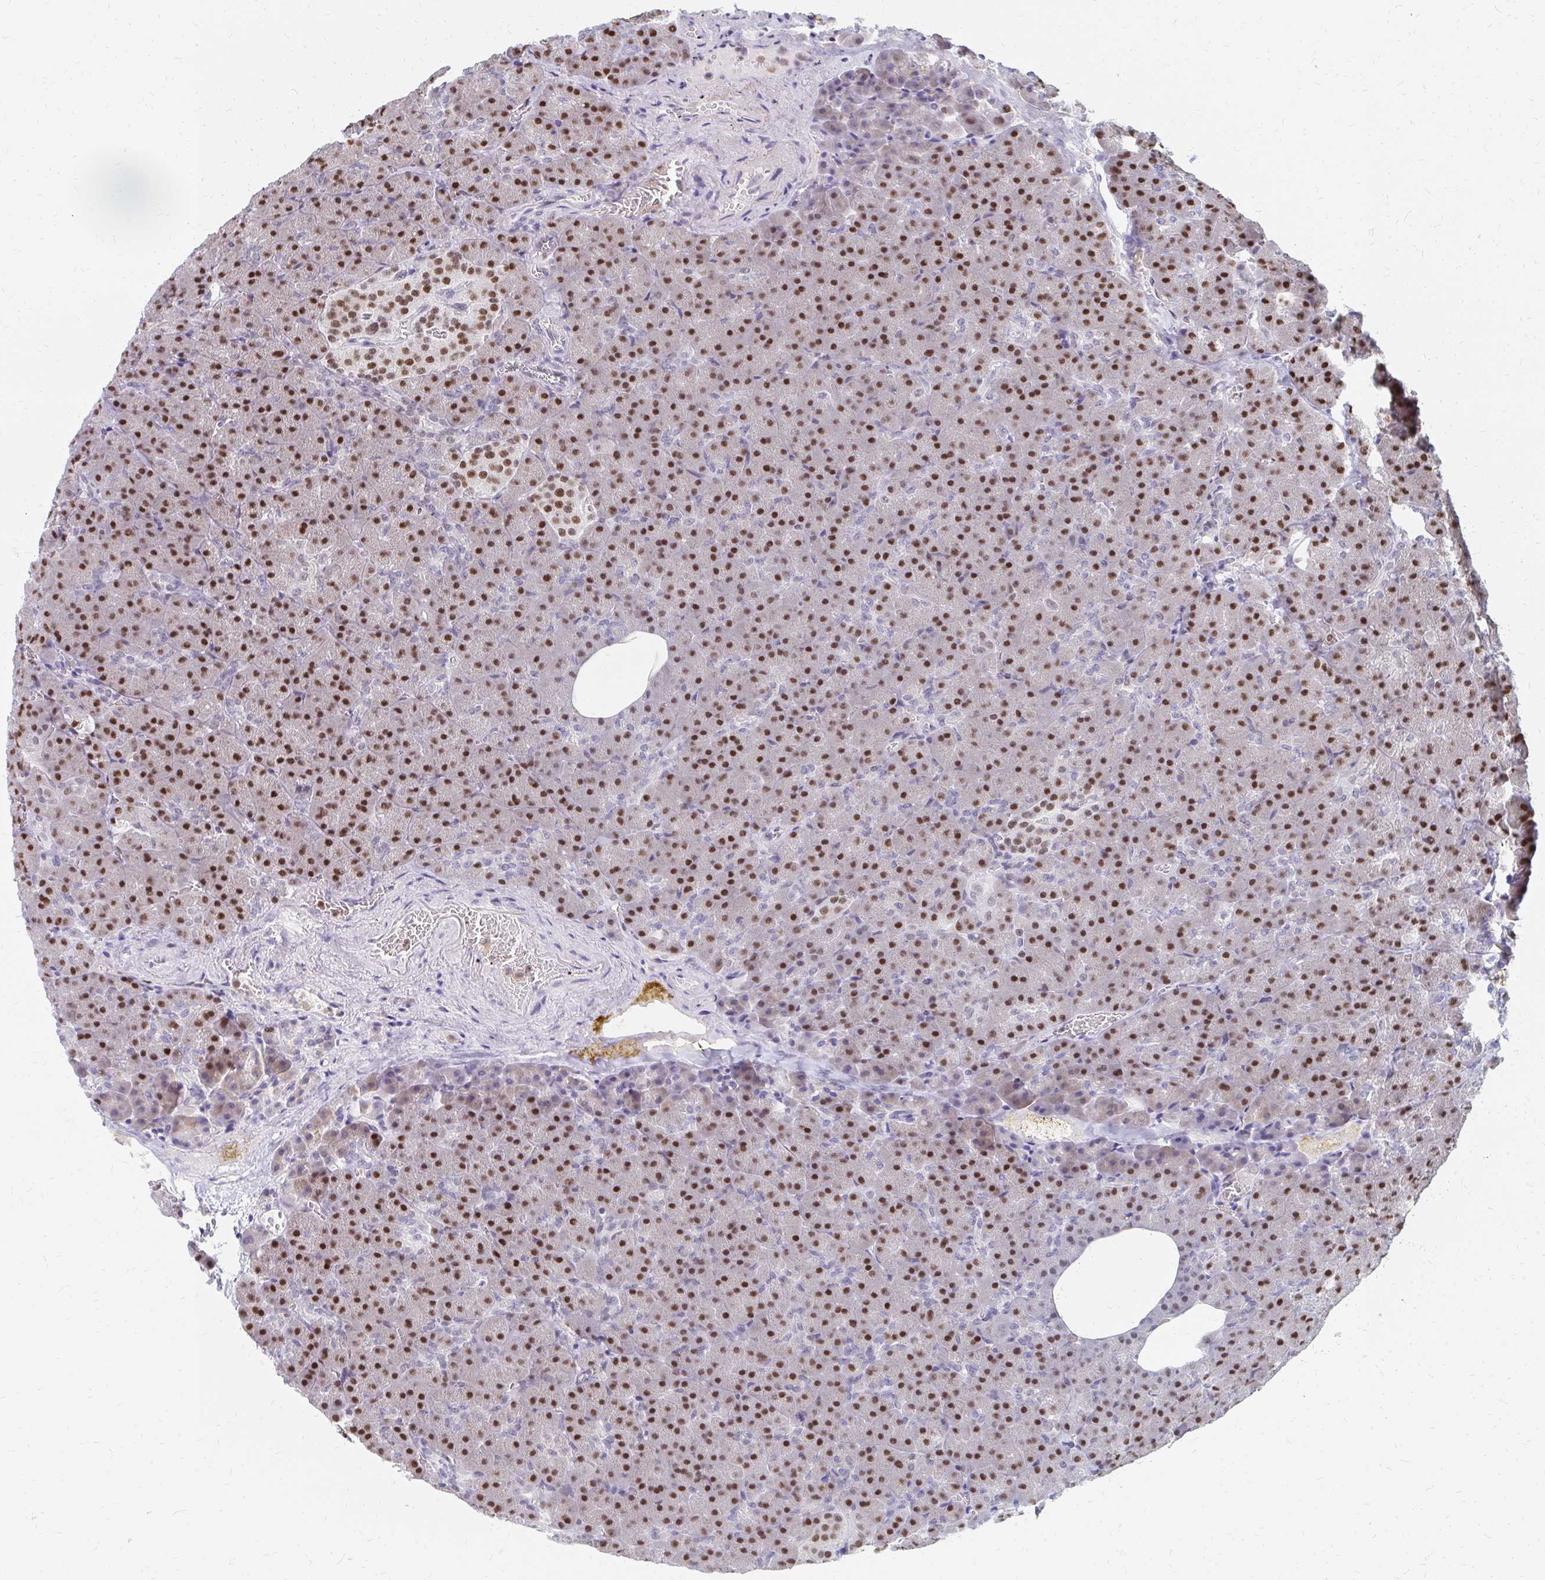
{"staining": {"intensity": "strong", "quantity": ">75%", "location": "nuclear"}, "tissue": "pancreas", "cell_type": "Exocrine glandular cells", "image_type": "normal", "snomed": [{"axis": "morphology", "description": "Normal tissue, NOS"}, {"axis": "topography", "description": "Pancreas"}], "caption": "A histopathology image of pancreas stained for a protein demonstrates strong nuclear brown staining in exocrine glandular cells. (Stains: DAB (3,3'-diaminobenzidine) in brown, nuclei in blue, Microscopy: brightfield microscopy at high magnification).", "gene": "PLK3", "patient": {"sex": "female", "age": 74}}